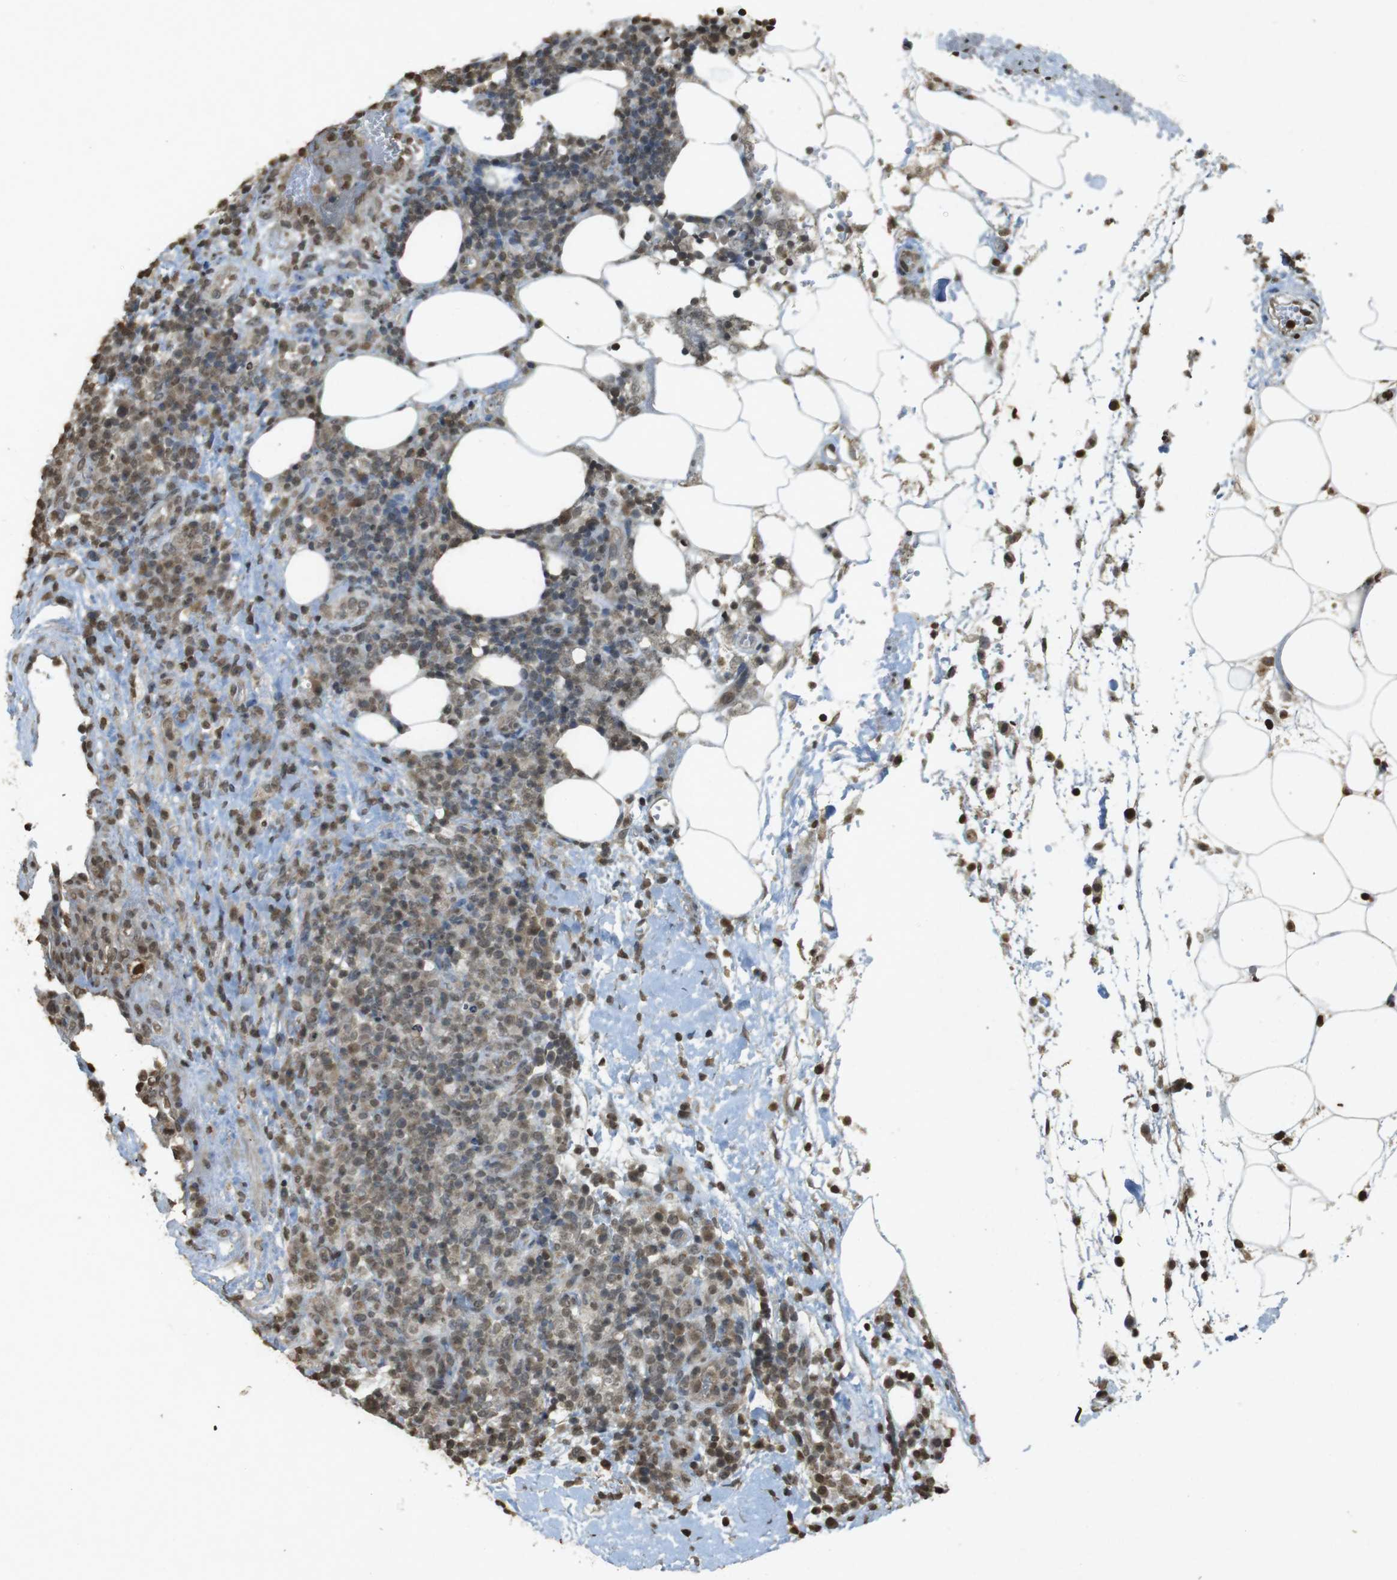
{"staining": {"intensity": "weak", "quantity": ">75%", "location": "cytoplasmic/membranous,nuclear"}, "tissue": "lymphoma", "cell_type": "Tumor cells", "image_type": "cancer", "snomed": [{"axis": "morphology", "description": "Malignant lymphoma, non-Hodgkin's type, High grade"}, {"axis": "topography", "description": "Lymph node"}], "caption": "Lymphoma stained for a protein (brown) shows weak cytoplasmic/membranous and nuclear positive positivity in about >75% of tumor cells.", "gene": "ORC4", "patient": {"sex": "female", "age": 76}}